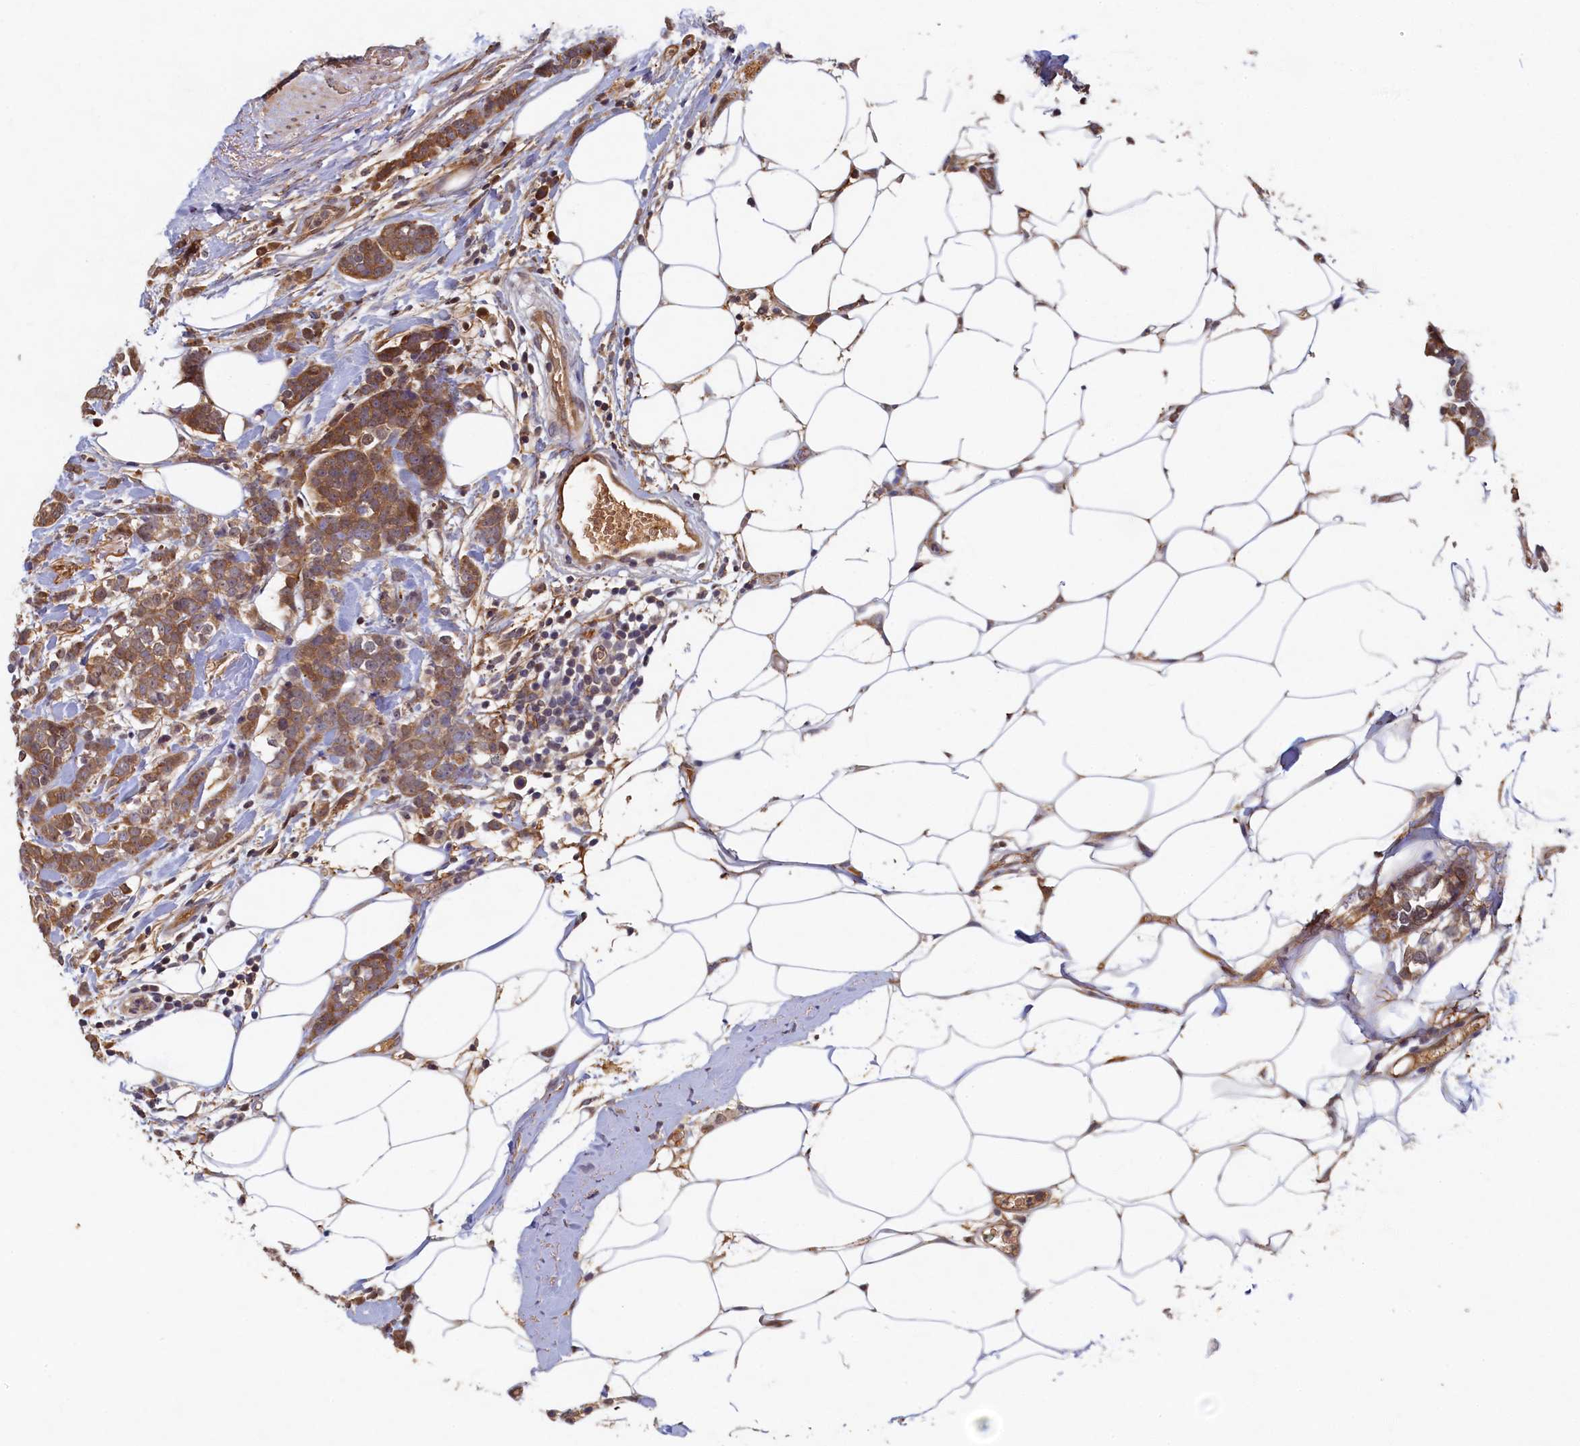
{"staining": {"intensity": "moderate", "quantity": ">75%", "location": "nuclear"}, "tissue": "breast cancer", "cell_type": "Tumor cells", "image_type": "cancer", "snomed": [{"axis": "morphology", "description": "Lobular carcinoma"}, {"axis": "topography", "description": "Breast"}], "caption": "Moderate nuclear staining for a protein is appreciated in approximately >75% of tumor cells of breast cancer using immunohistochemistry (IHC).", "gene": "LCMT2", "patient": {"sex": "female", "age": 58}}